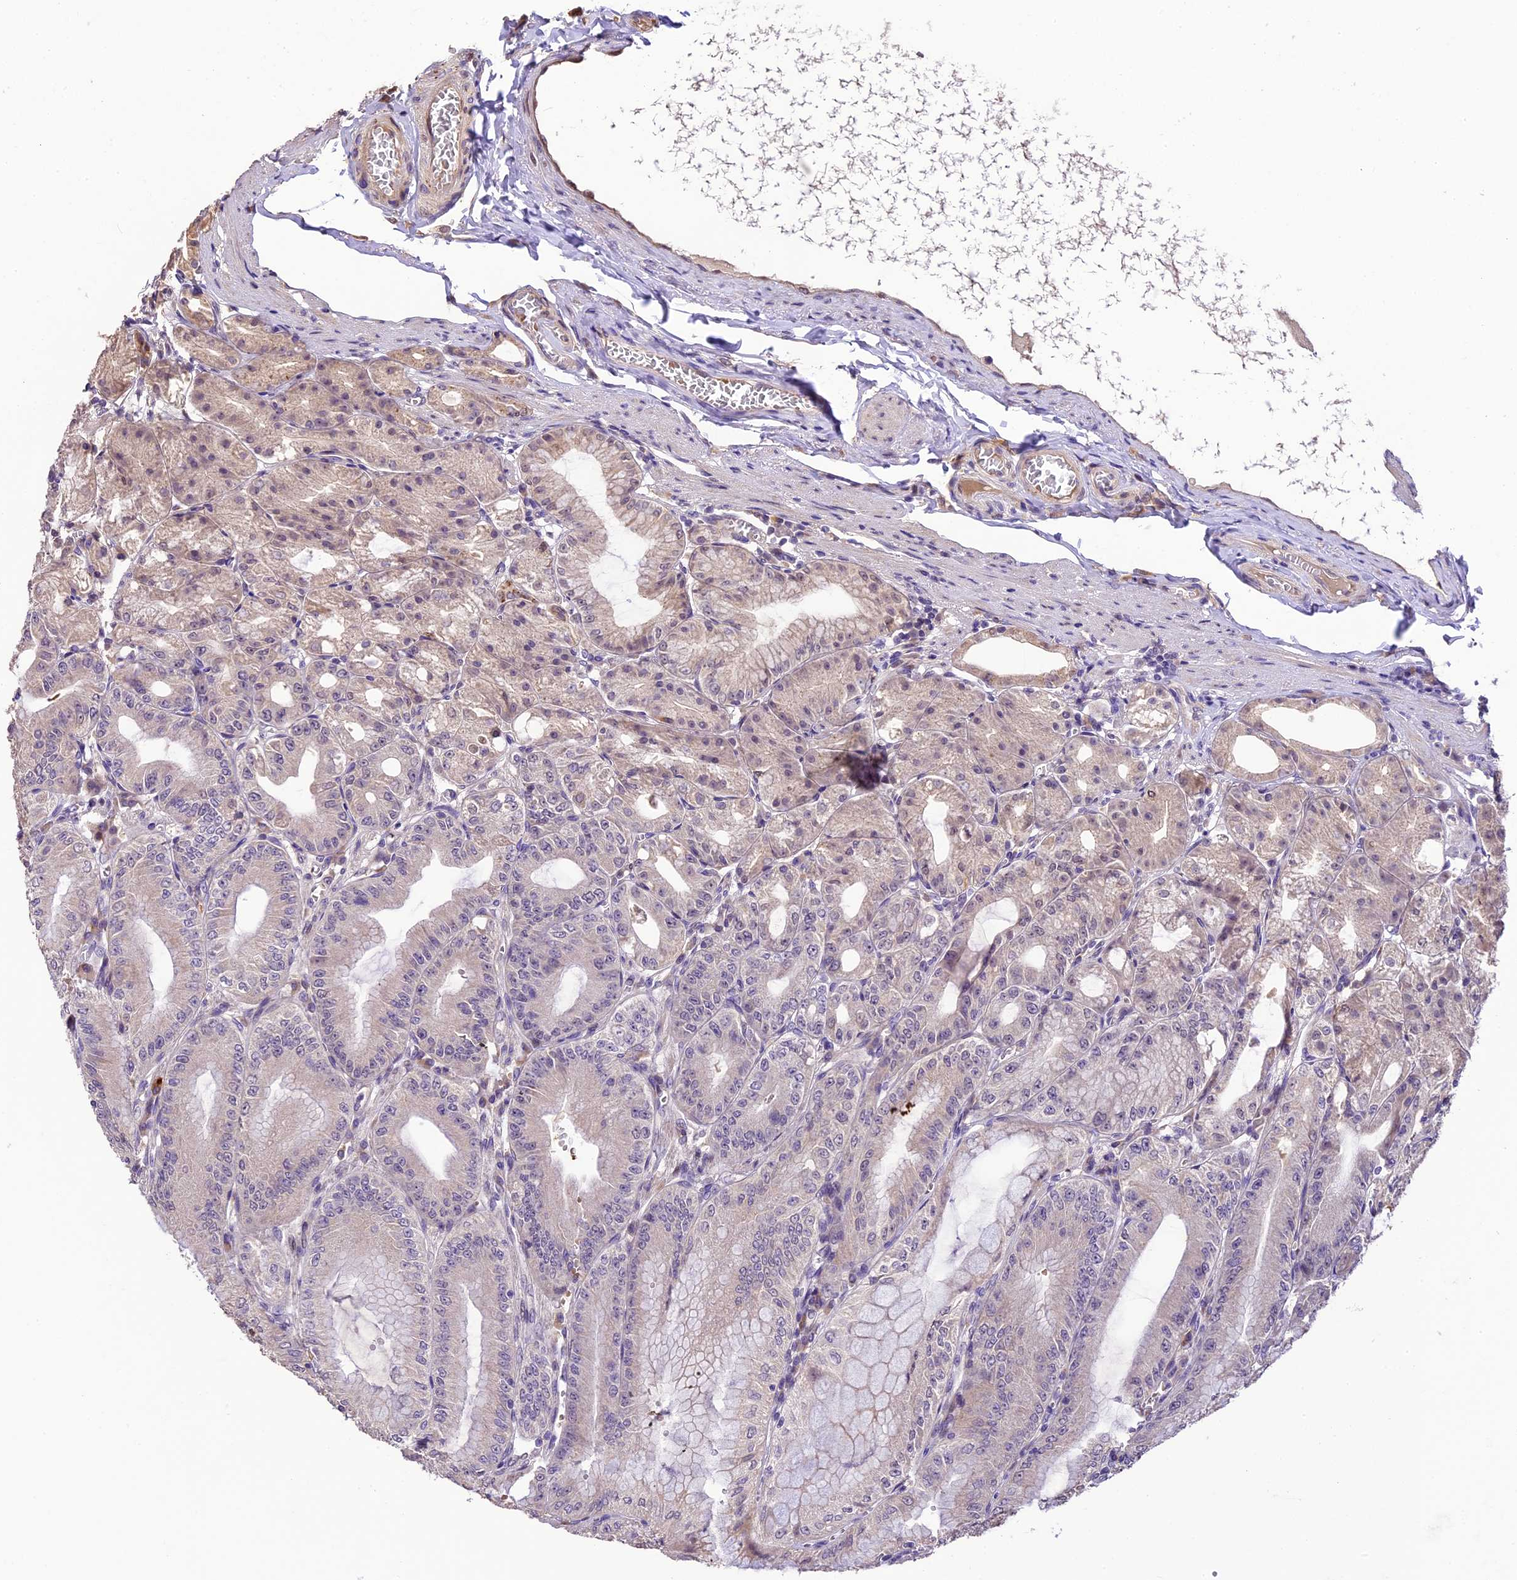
{"staining": {"intensity": "weak", "quantity": "<25%", "location": "cytoplasmic/membranous"}, "tissue": "stomach", "cell_type": "Glandular cells", "image_type": "normal", "snomed": [{"axis": "morphology", "description": "Normal tissue, NOS"}, {"axis": "topography", "description": "Stomach, lower"}], "caption": "The micrograph shows no staining of glandular cells in benign stomach.", "gene": "DGKH", "patient": {"sex": "male", "age": 71}}